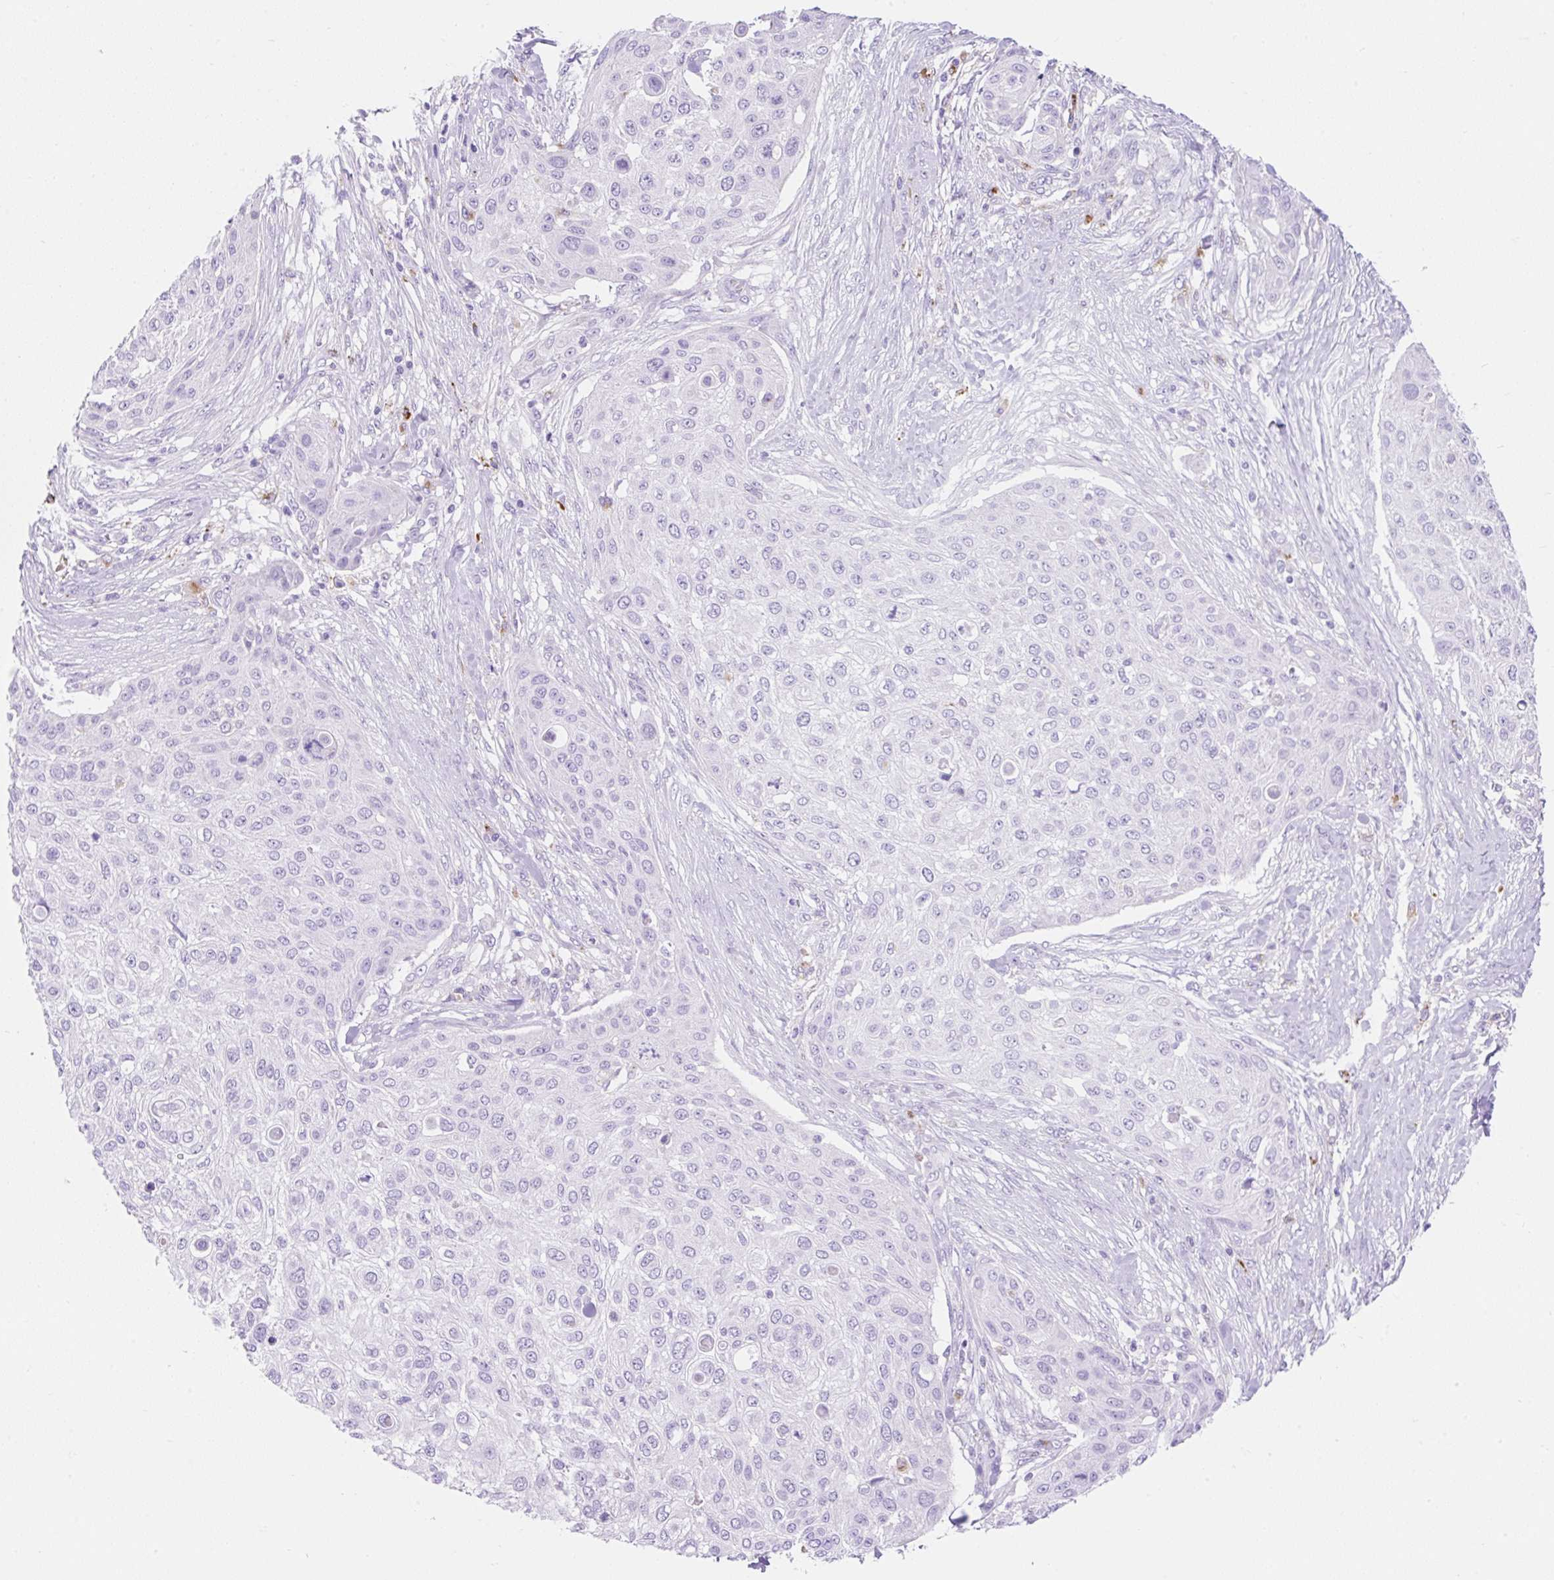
{"staining": {"intensity": "negative", "quantity": "none", "location": "none"}, "tissue": "skin cancer", "cell_type": "Tumor cells", "image_type": "cancer", "snomed": [{"axis": "morphology", "description": "Squamous cell carcinoma, NOS"}, {"axis": "topography", "description": "Skin"}], "caption": "IHC photomicrograph of neoplastic tissue: human squamous cell carcinoma (skin) stained with DAB shows no significant protein staining in tumor cells.", "gene": "HEXB", "patient": {"sex": "female", "age": 87}}